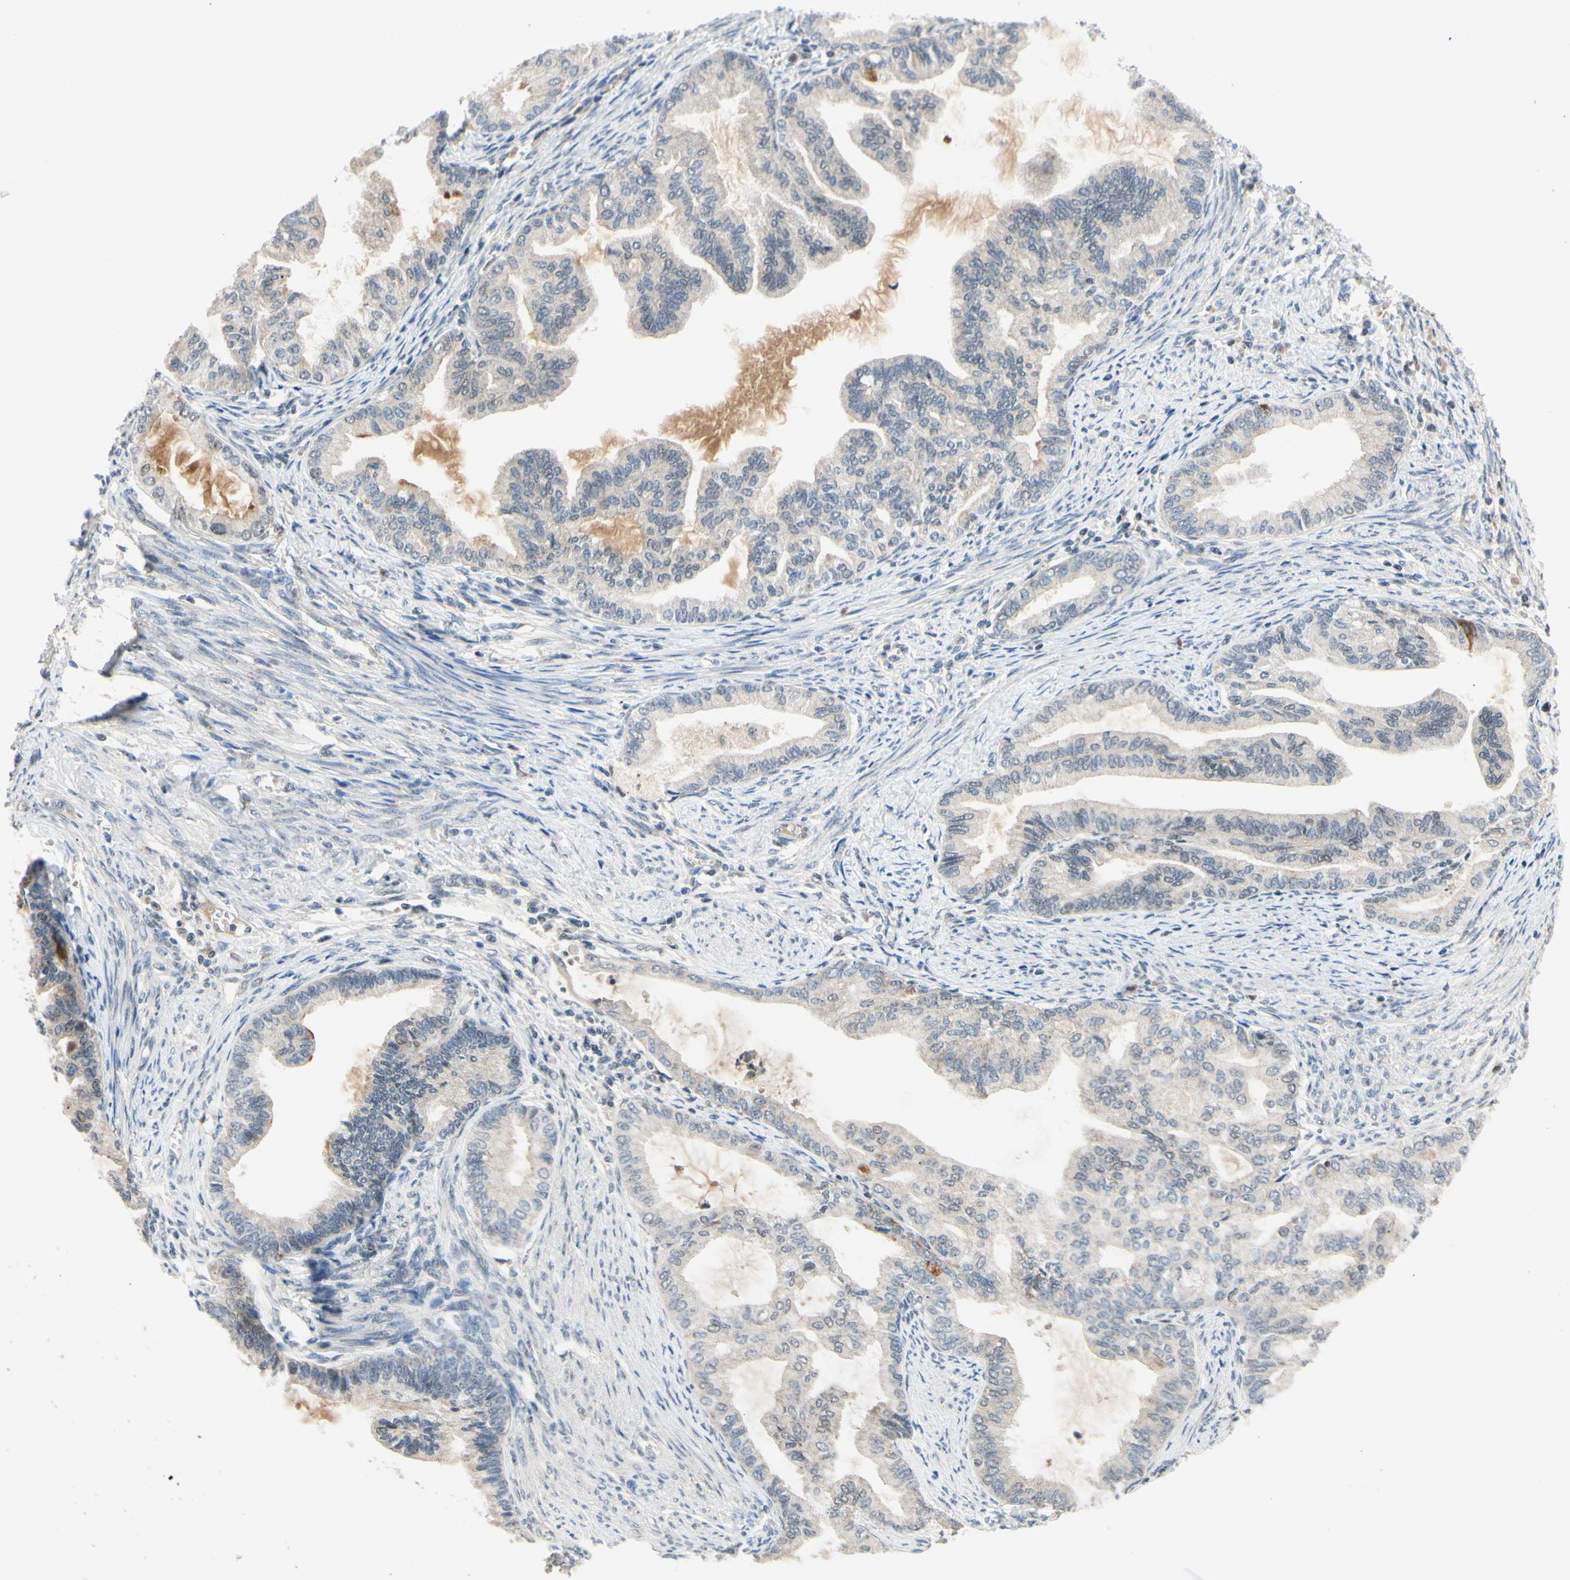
{"staining": {"intensity": "moderate", "quantity": "<25%", "location": "cytoplasmic/membranous"}, "tissue": "endometrial cancer", "cell_type": "Tumor cells", "image_type": "cancer", "snomed": [{"axis": "morphology", "description": "Adenocarcinoma, NOS"}, {"axis": "topography", "description": "Endometrium"}], "caption": "Immunohistochemistry micrograph of neoplastic tissue: human adenocarcinoma (endometrial) stained using immunohistochemistry shows low levels of moderate protein expression localized specifically in the cytoplasmic/membranous of tumor cells, appearing as a cytoplasmic/membranous brown color.", "gene": "RIOX2", "patient": {"sex": "female", "age": 86}}